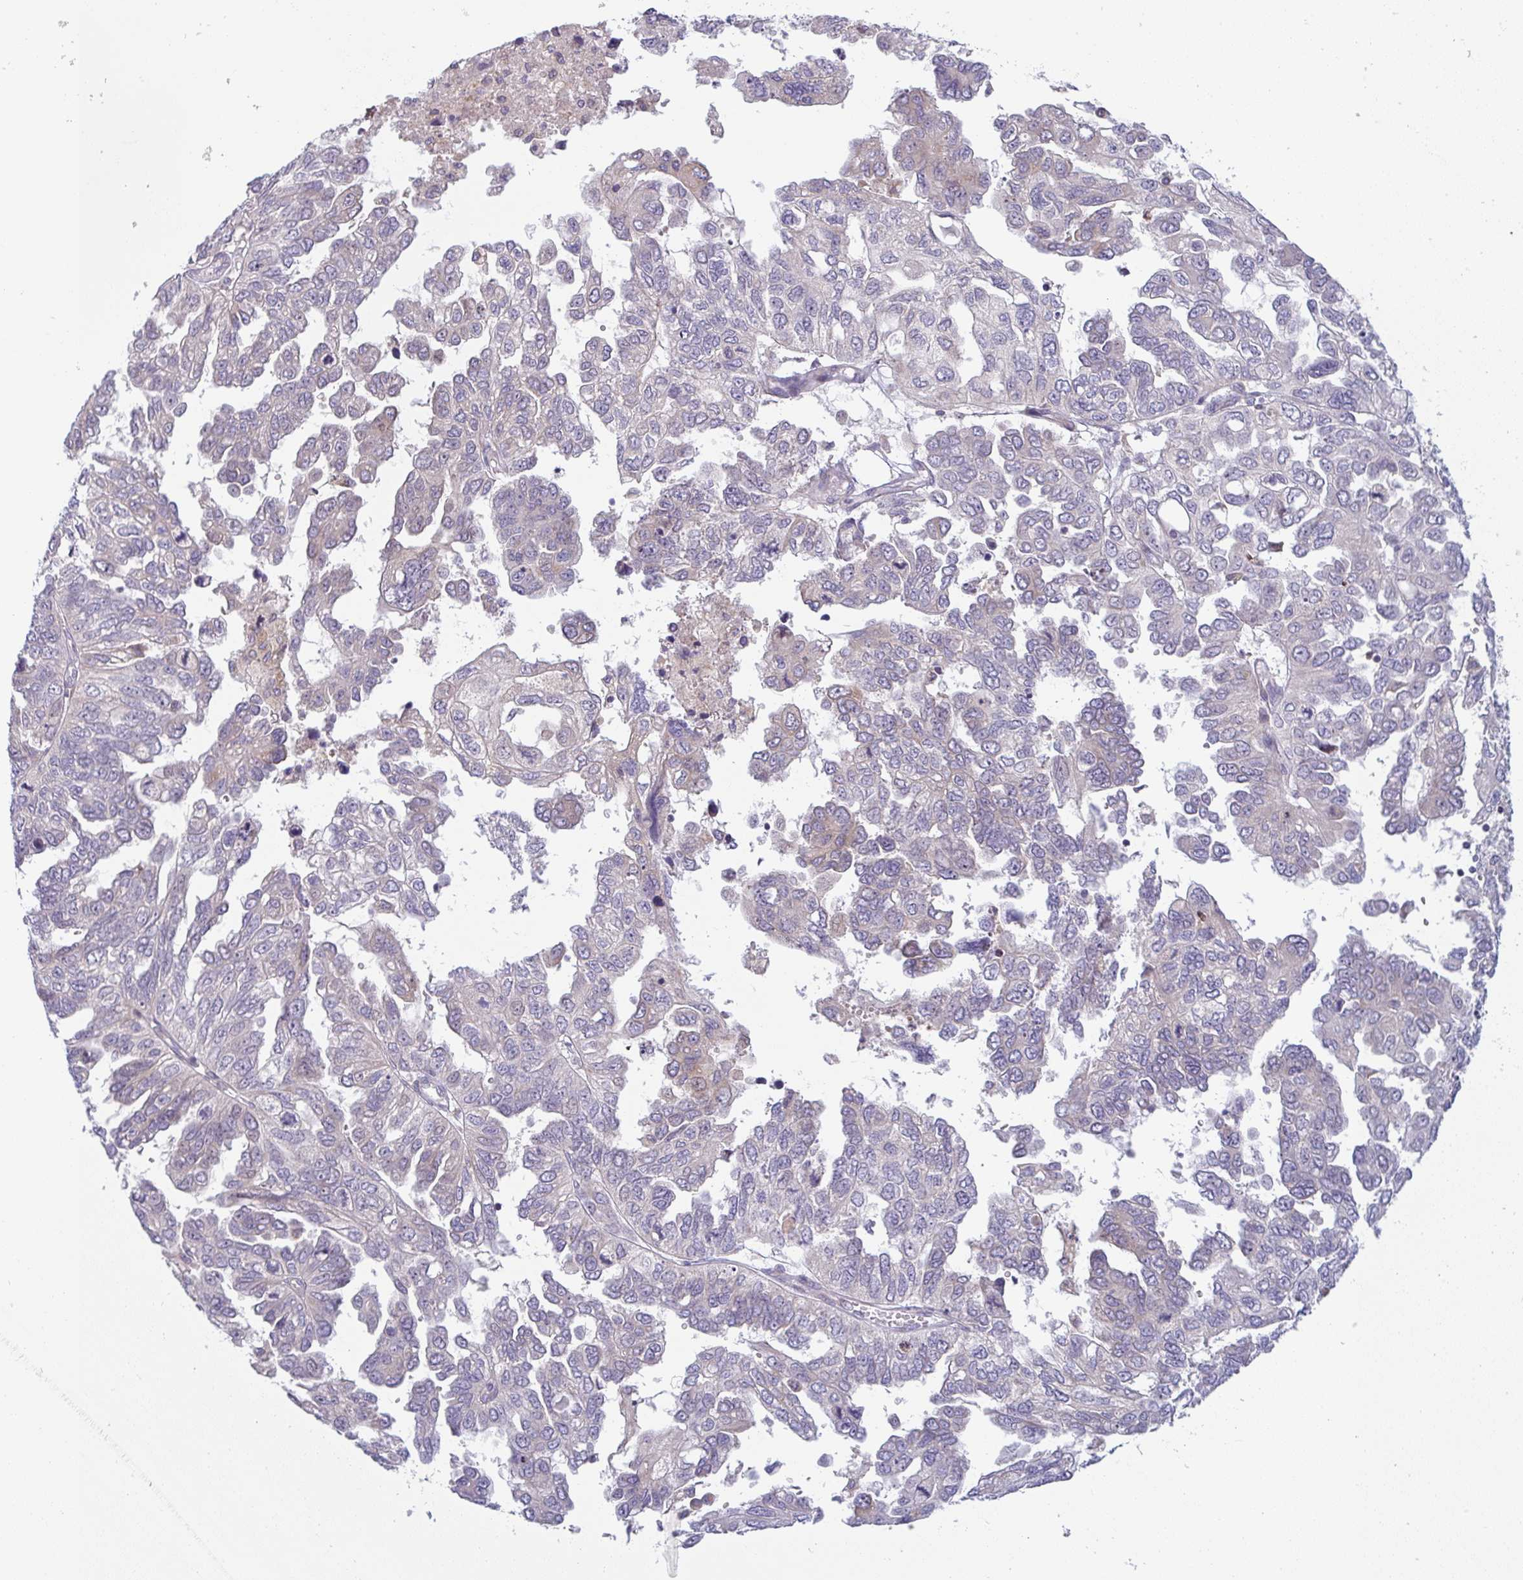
{"staining": {"intensity": "negative", "quantity": "none", "location": "none"}, "tissue": "ovarian cancer", "cell_type": "Tumor cells", "image_type": "cancer", "snomed": [{"axis": "morphology", "description": "Cystadenocarcinoma, serous, NOS"}, {"axis": "topography", "description": "Ovary"}], "caption": "Serous cystadenocarcinoma (ovarian) stained for a protein using immunohistochemistry (IHC) demonstrates no positivity tumor cells.", "gene": "MOB1A", "patient": {"sex": "female", "age": 53}}